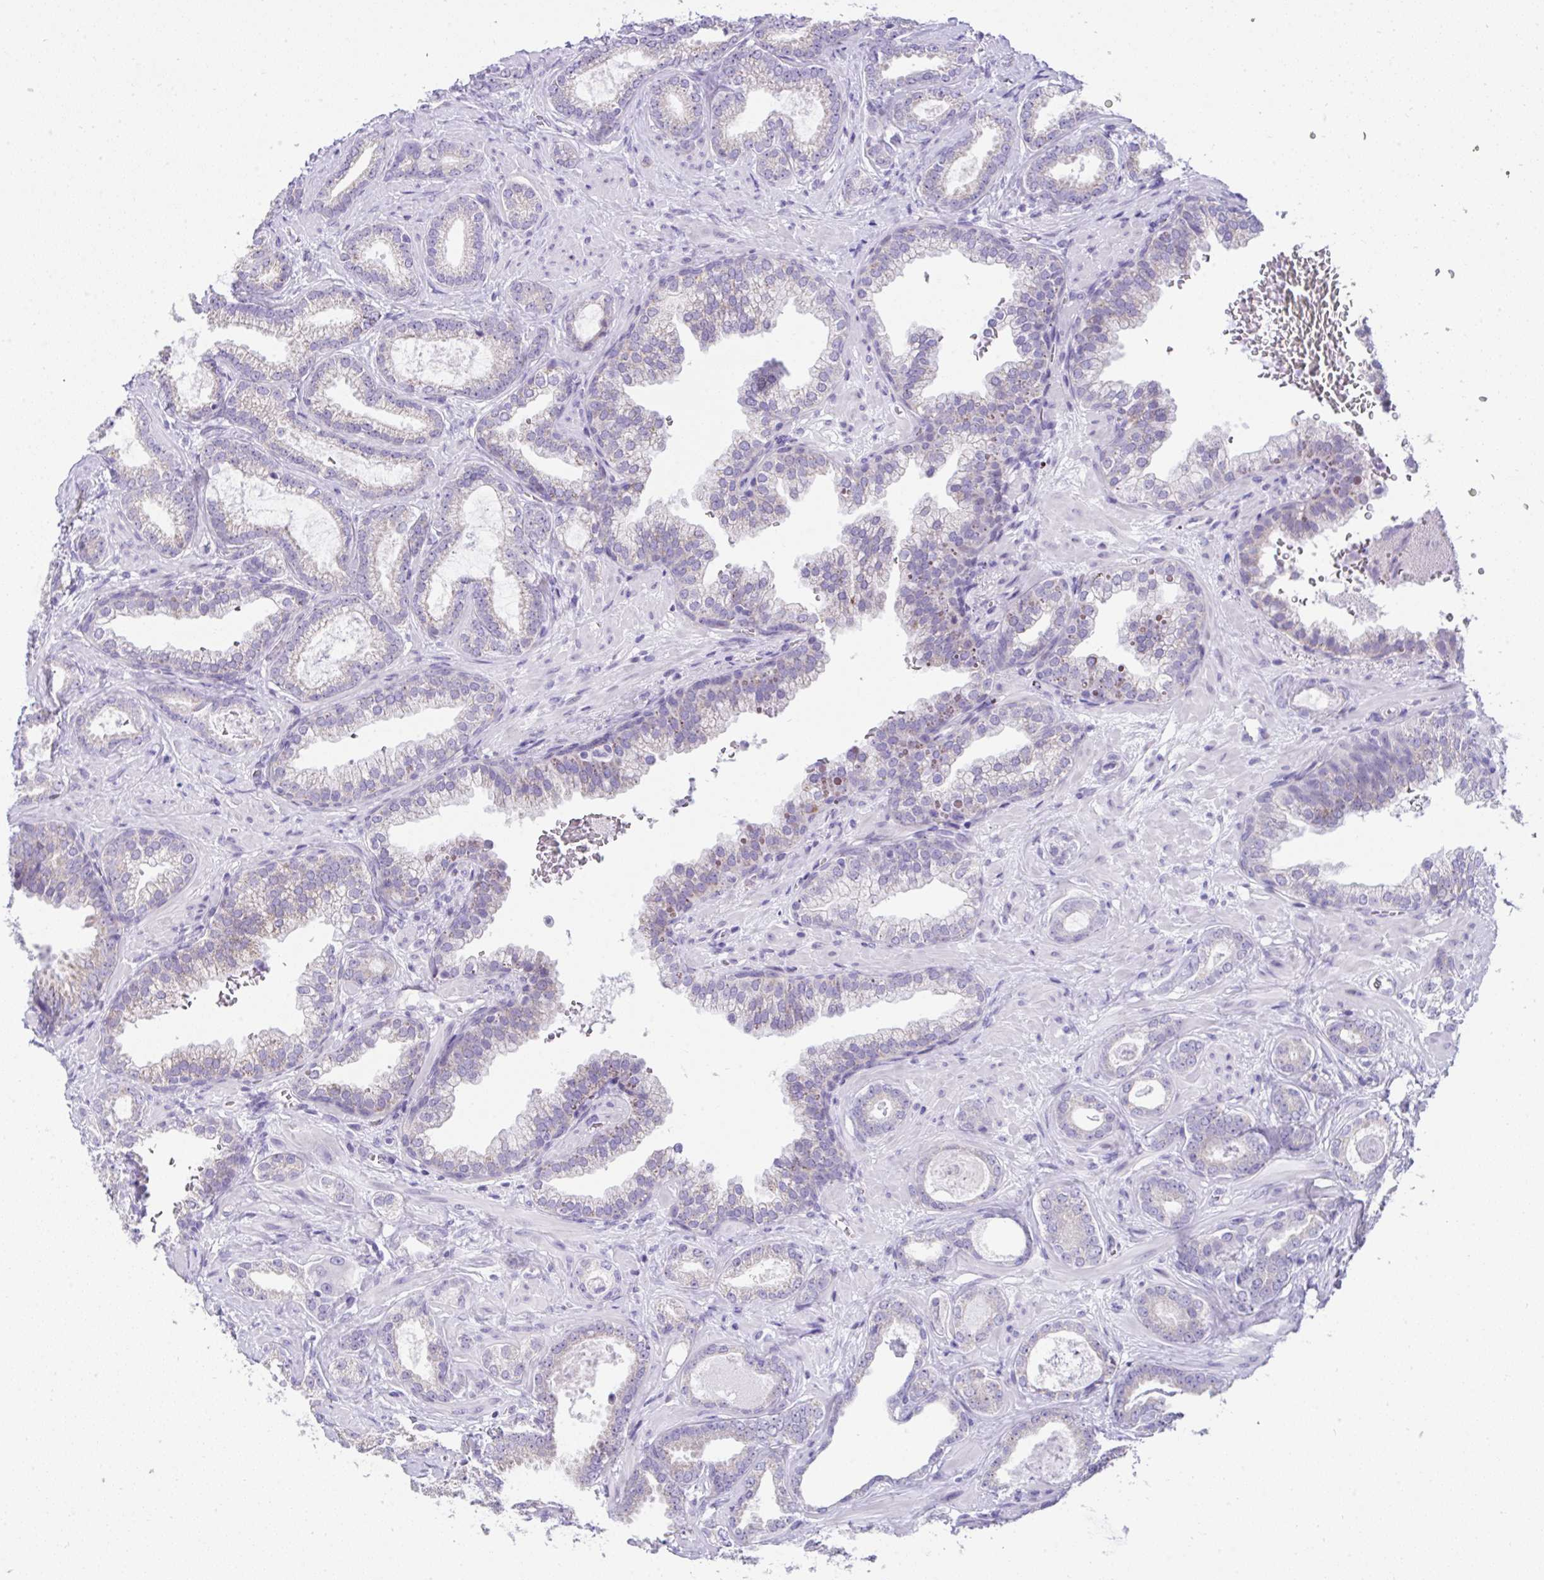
{"staining": {"intensity": "negative", "quantity": "none", "location": "none"}, "tissue": "prostate cancer", "cell_type": "Tumor cells", "image_type": "cancer", "snomed": [{"axis": "morphology", "description": "Adenocarcinoma, High grade"}, {"axis": "topography", "description": "Prostate"}], "caption": "Immunohistochemistry (IHC) of high-grade adenocarcinoma (prostate) exhibits no expression in tumor cells.", "gene": "RNF183", "patient": {"sex": "male", "age": 58}}